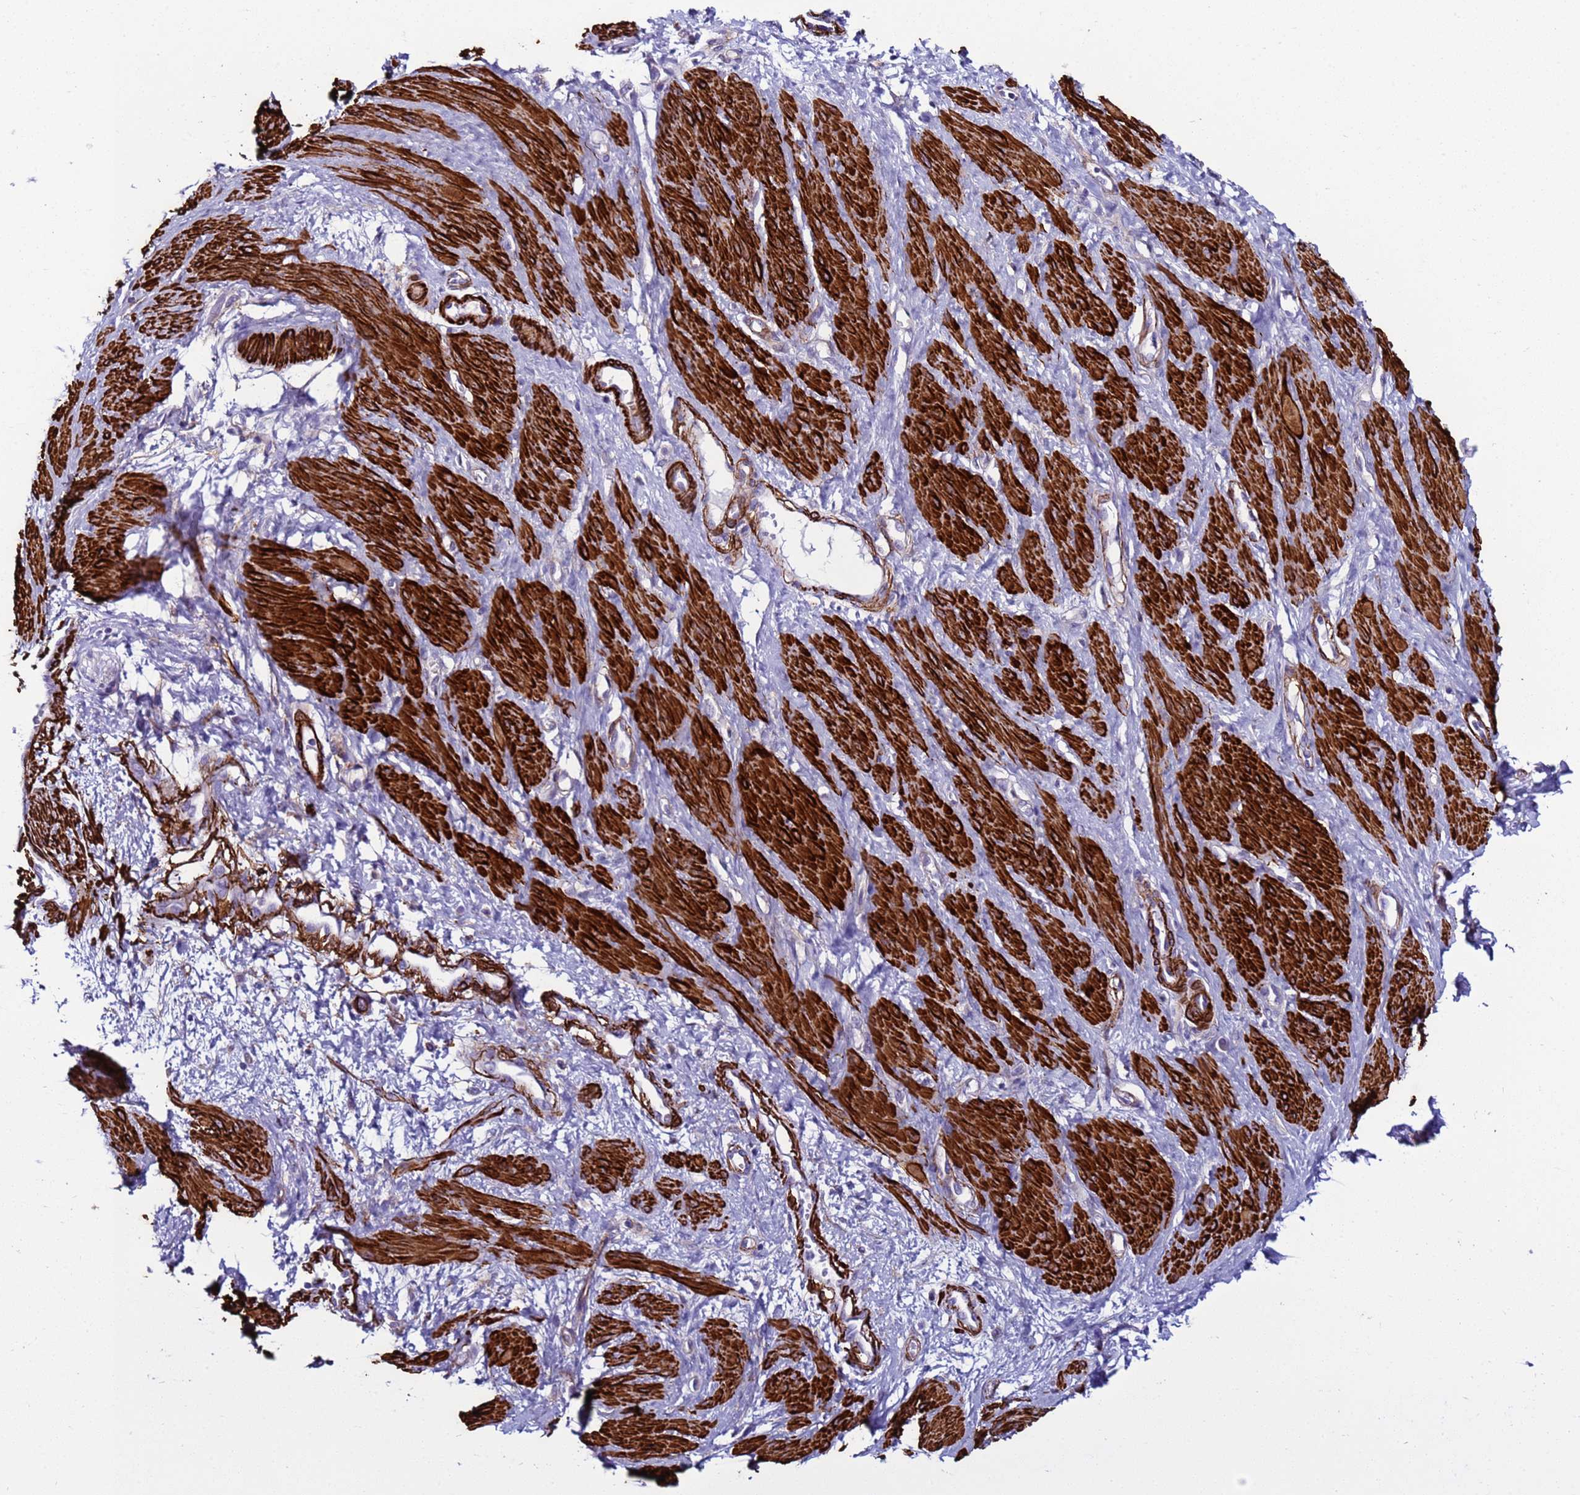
{"staining": {"intensity": "strong", "quantity": ">75%", "location": "cytoplasmic/membranous"}, "tissue": "smooth muscle", "cell_type": "Smooth muscle cells", "image_type": "normal", "snomed": [{"axis": "morphology", "description": "Normal tissue, NOS"}, {"axis": "topography", "description": "Smooth muscle"}, {"axis": "topography", "description": "Uterus"}], "caption": "A histopathology image showing strong cytoplasmic/membranous expression in about >75% of smooth muscle cells in benign smooth muscle, as visualized by brown immunohistochemical staining.", "gene": "RABL2A", "patient": {"sex": "female", "age": 39}}